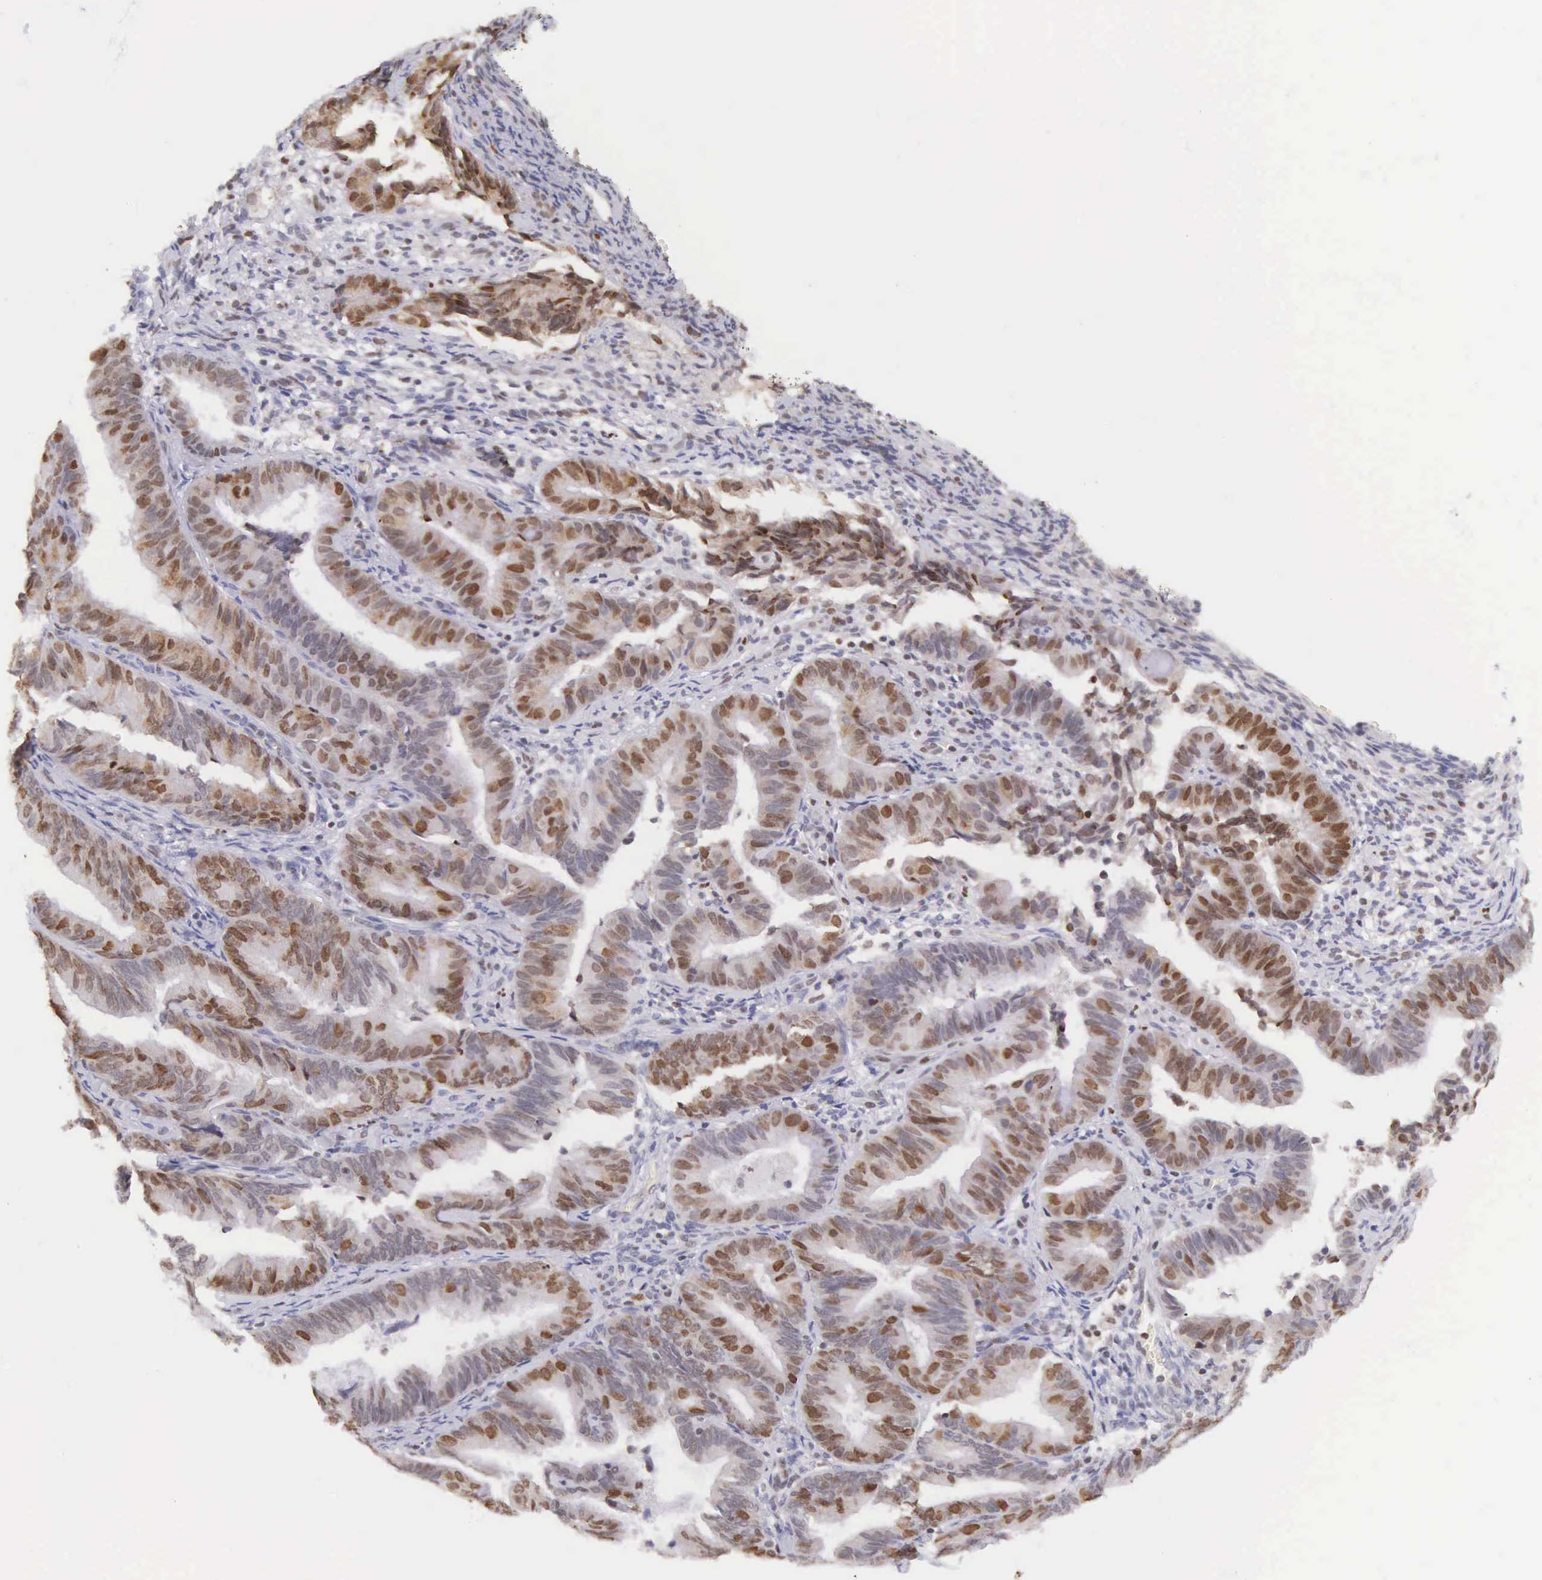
{"staining": {"intensity": "strong", "quantity": ">75%", "location": "nuclear"}, "tissue": "endometrial cancer", "cell_type": "Tumor cells", "image_type": "cancer", "snomed": [{"axis": "morphology", "description": "Adenocarcinoma, NOS"}, {"axis": "topography", "description": "Endometrium"}], "caption": "A micrograph of human endometrial adenocarcinoma stained for a protein shows strong nuclear brown staining in tumor cells.", "gene": "VRK1", "patient": {"sex": "female", "age": 63}}